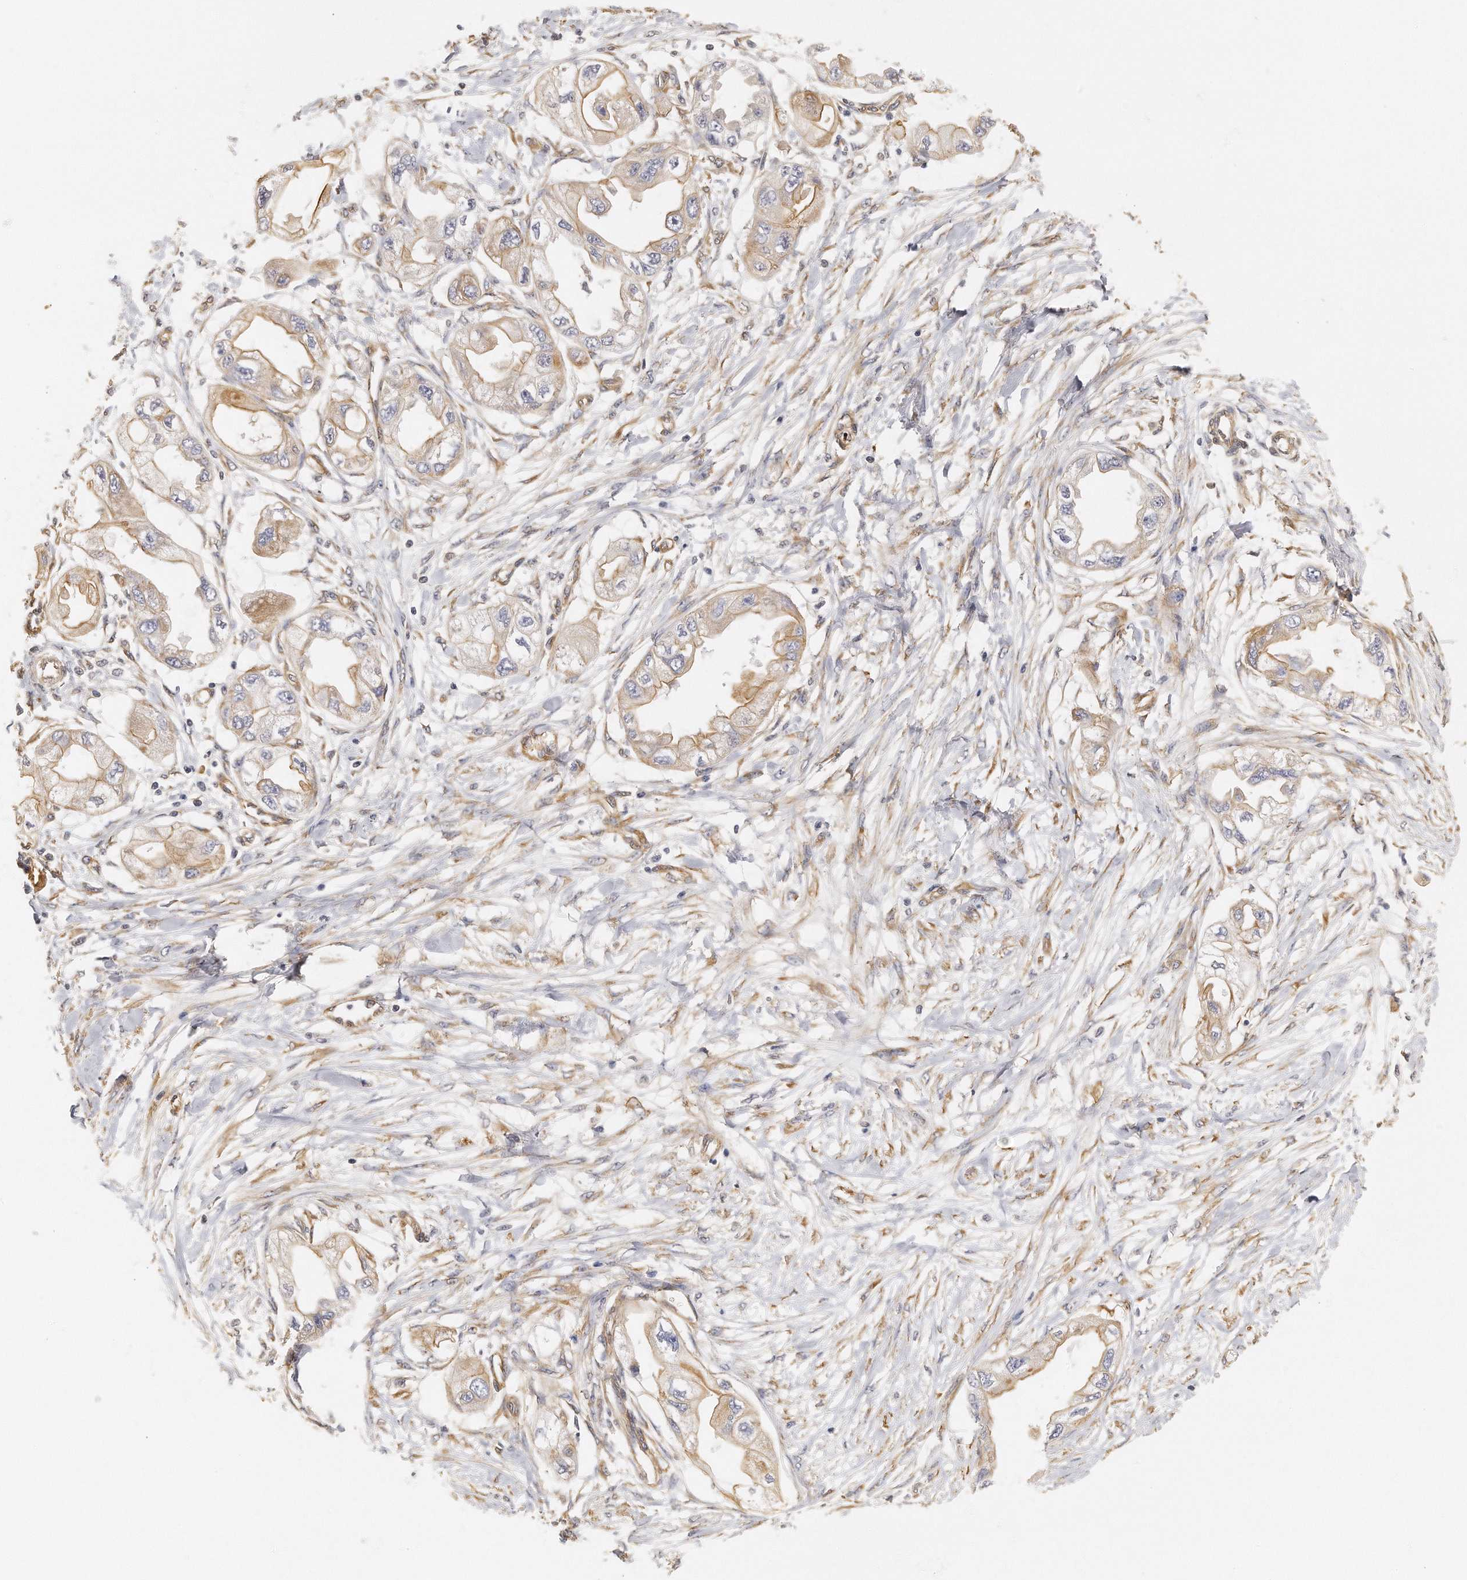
{"staining": {"intensity": "moderate", "quantity": "25%-75%", "location": "cytoplasmic/membranous"}, "tissue": "endometrial cancer", "cell_type": "Tumor cells", "image_type": "cancer", "snomed": [{"axis": "morphology", "description": "Adenocarcinoma, NOS"}, {"axis": "topography", "description": "Endometrium"}], "caption": "Protein staining by immunohistochemistry demonstrates moderate cytoplasmic/membranous positivity in approximately 25%-75% of tumor cells in endometrial cancer.", "gene": "CHST7", "patient": {"sex": "female", "age": 67}}